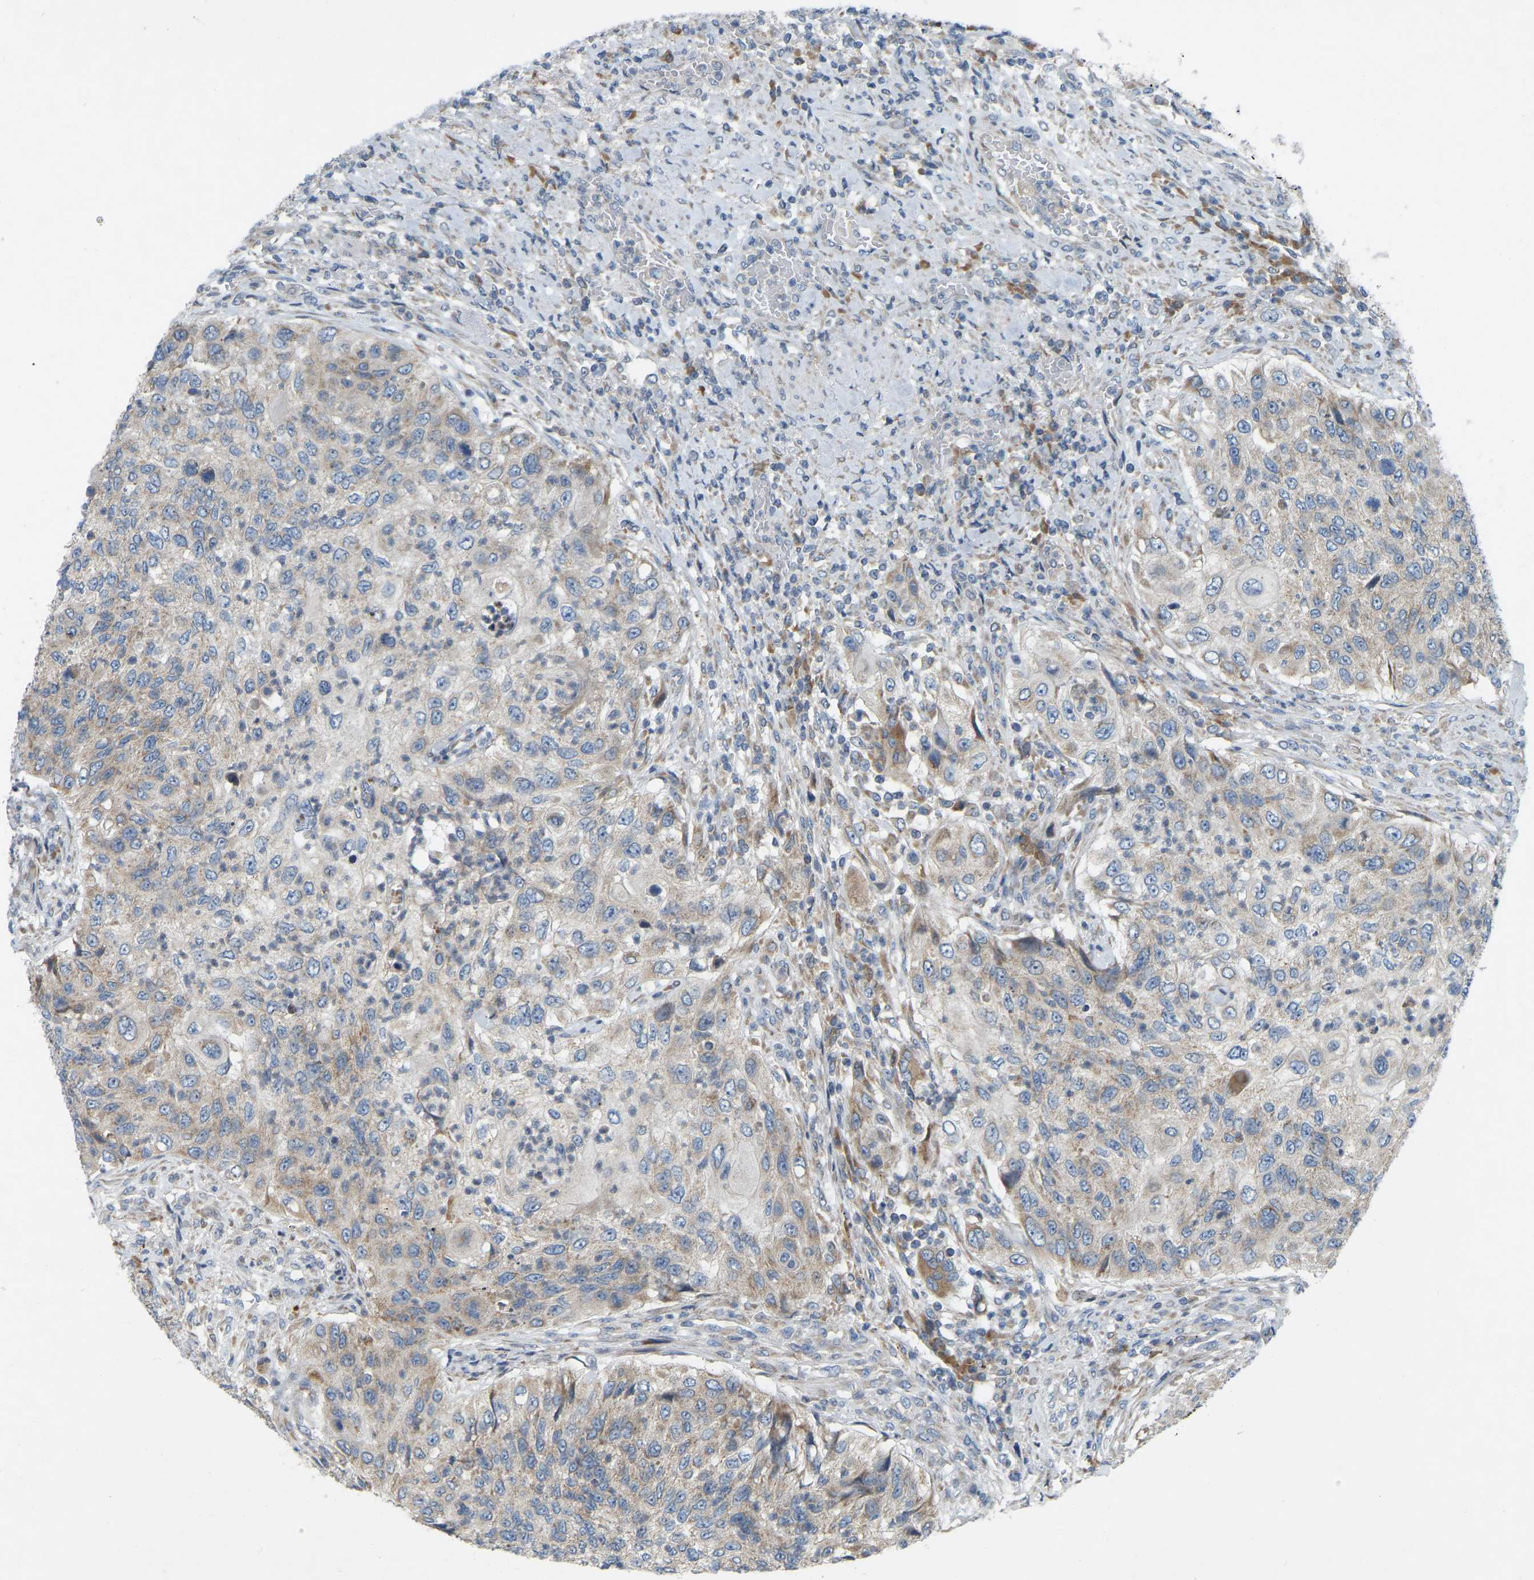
{"staining": {"intensity": "weak", "quantity": "25%-75%", "location": "cytoplasmic/membranous"}, "tissue": "urothelial cancer", "cell_type": "Tumor cells", "image_type": "cancer", "snomed": [{"axis": "morphology", "description": "Urothelial carcinoma, High grade"}, {"axis": "topography", "description": "Urinary bladder"}], "caption": "A low amount of weak cytoplasmic/membranous staining is seen in about 25%-75% of tumor cells in urothelial cancer tissue.", "gene": "PARL", "patient": {"sex": "female", "age": 60}}